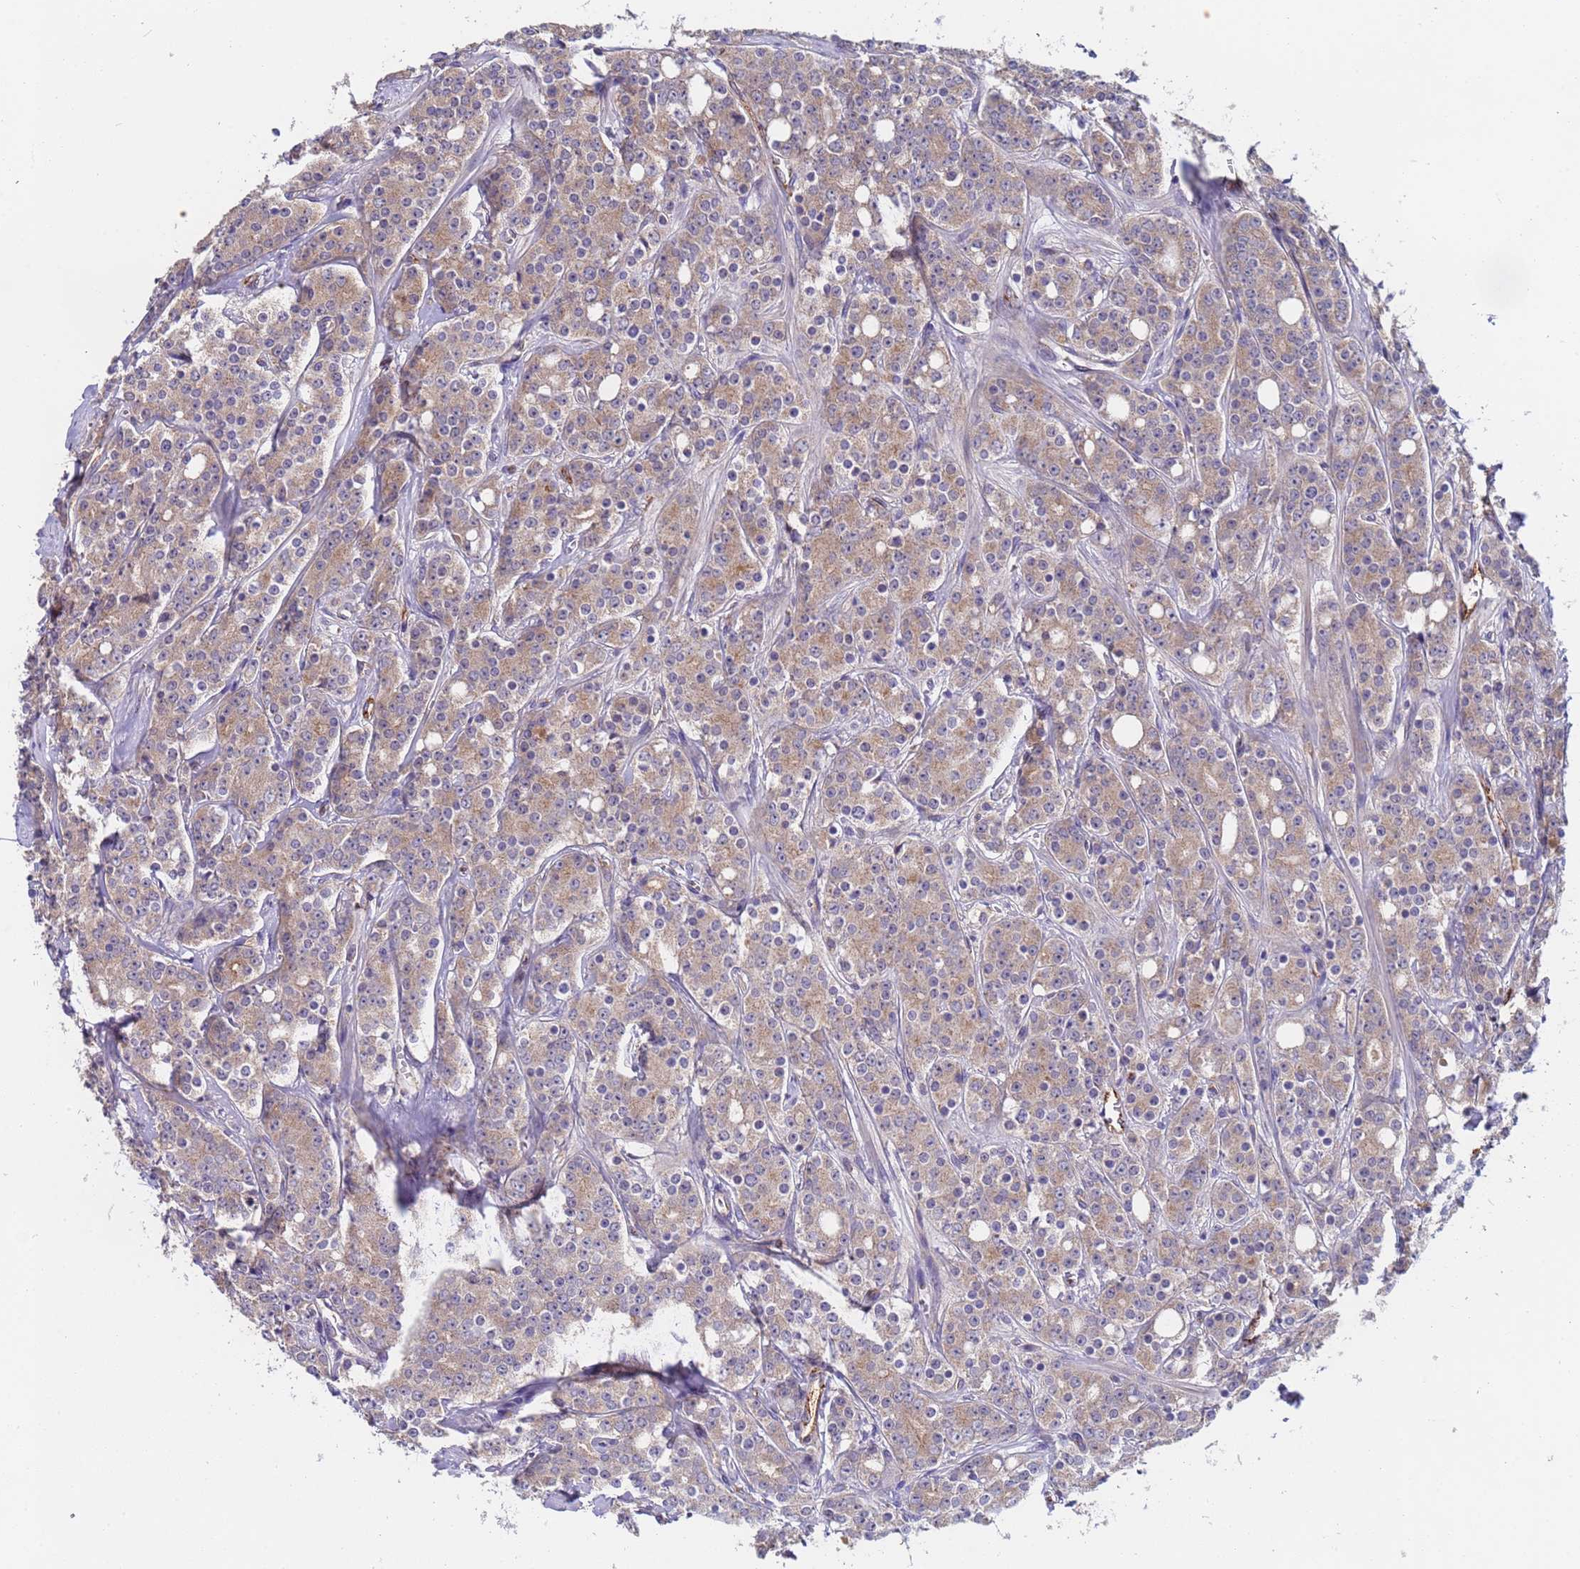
{"staining": {"intensity": "moderate", "quantity": ">75%", "location": "cytoplasmic/membranous"}, "tissue": "prostate cancer", "cell_type": "Tumor cells", "image_type": "cancer", "snomed": [{"axis": "morphology", "description": "Adenocarcinoma, High grade"}, {"axis": "topography", "description": "Prostate"}], "caption": "An immunohistochemistry photomicrograph of neoplastic tissue is shown. Protein staining in brown highlights moderate cytoplasmic/membranous positivity in prostate cancer within tumor cells. Using DAB (brown) and hematoxylin (blue) stains, captured at high magnification using brightfield microscopy.", "gene": "ZNF248", "patient": {"sex": "male", "age": 62}}